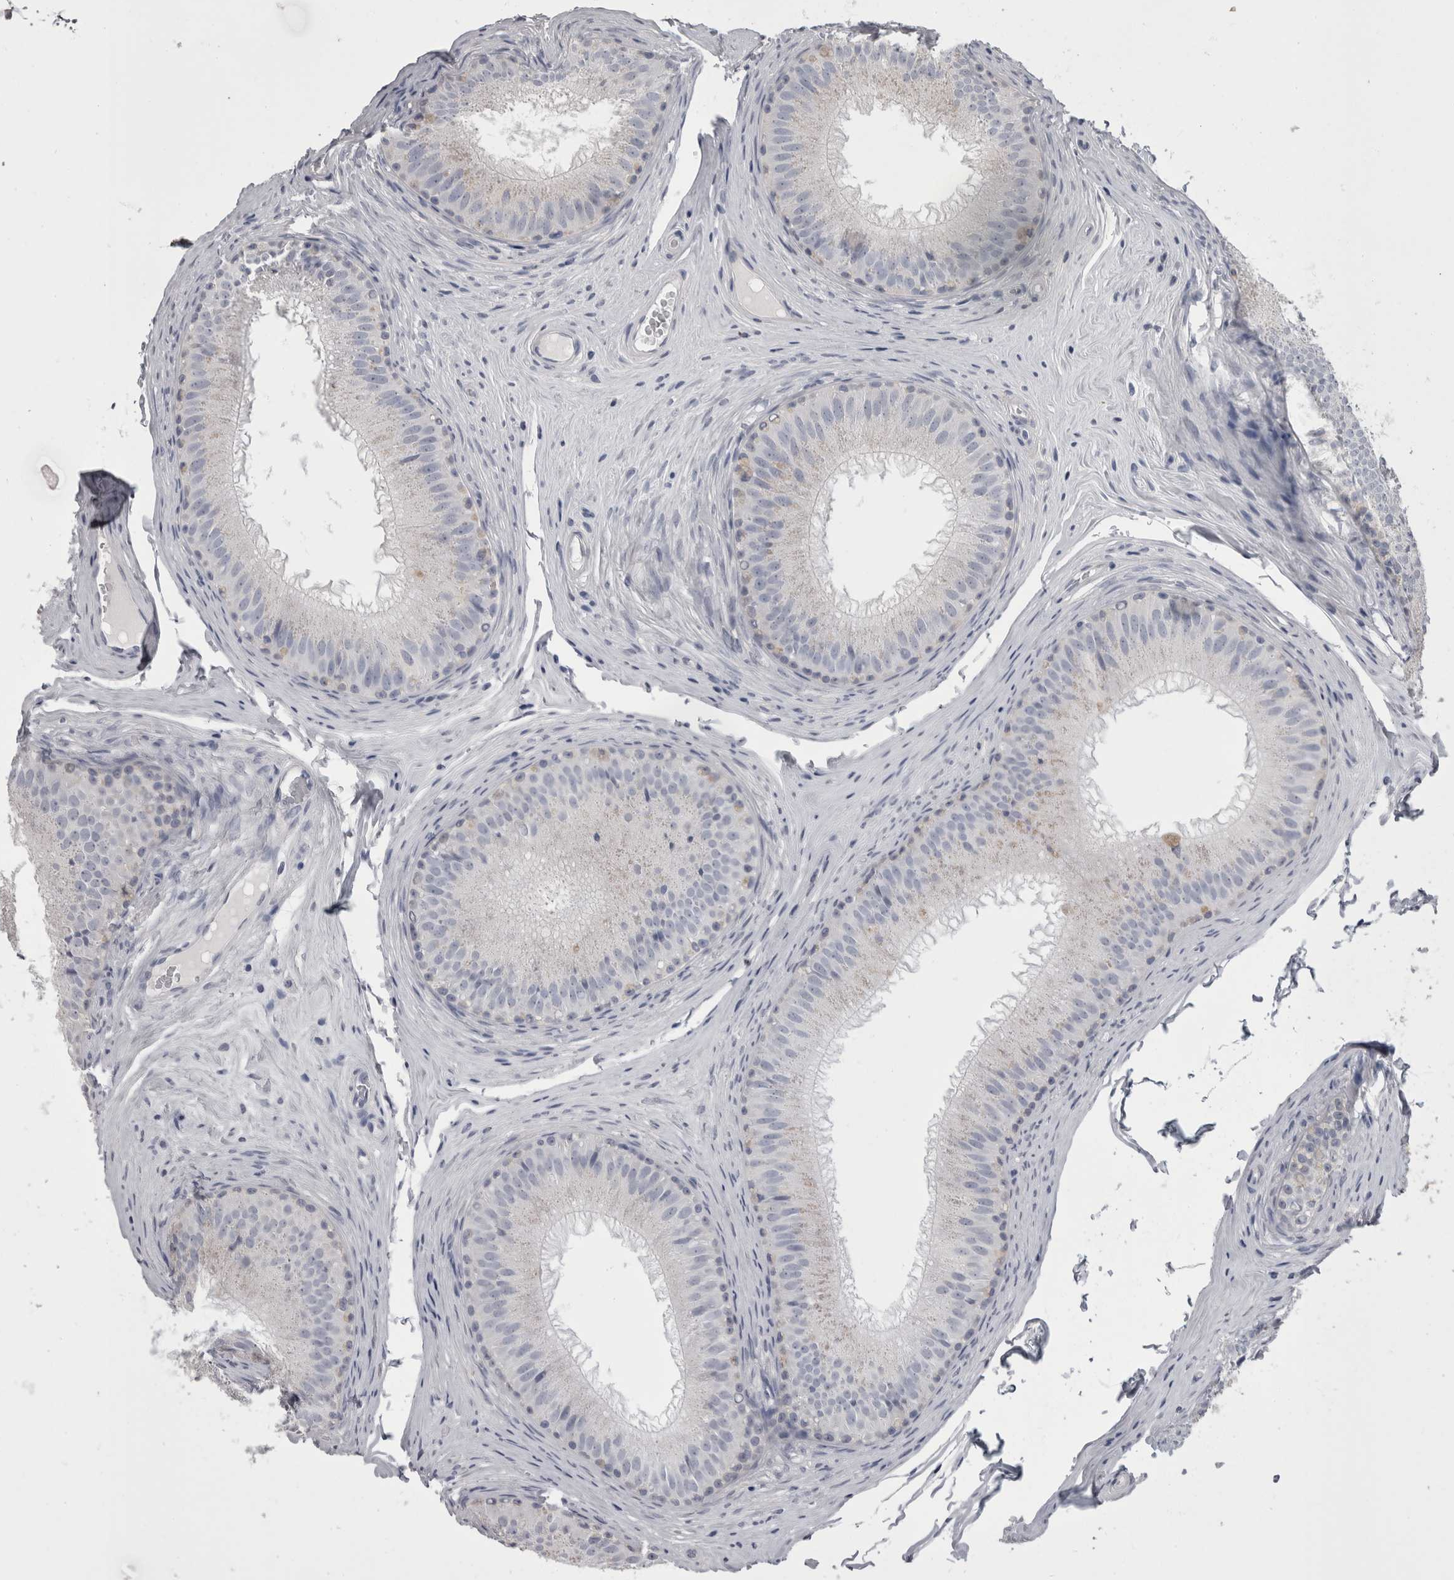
{"staining": {"intensity": "negative", "quantity": "none", "location": "none"}, "tissue": "epididymis", "cell_type": "Glandular cells", "image_type": "normal", "snomed": [{"axis": "morphology", "description": "Normal tissue, NOS"}, {"axis": "topography", "description": "Epididymis"}], "caption": "Immunohistochemical staining of normal human epididymis shows no significant staining in glandular cells. Nuclei are stained in blue.", "gene": "AFMID", "patient": {"sex": "male", "age": 32}}